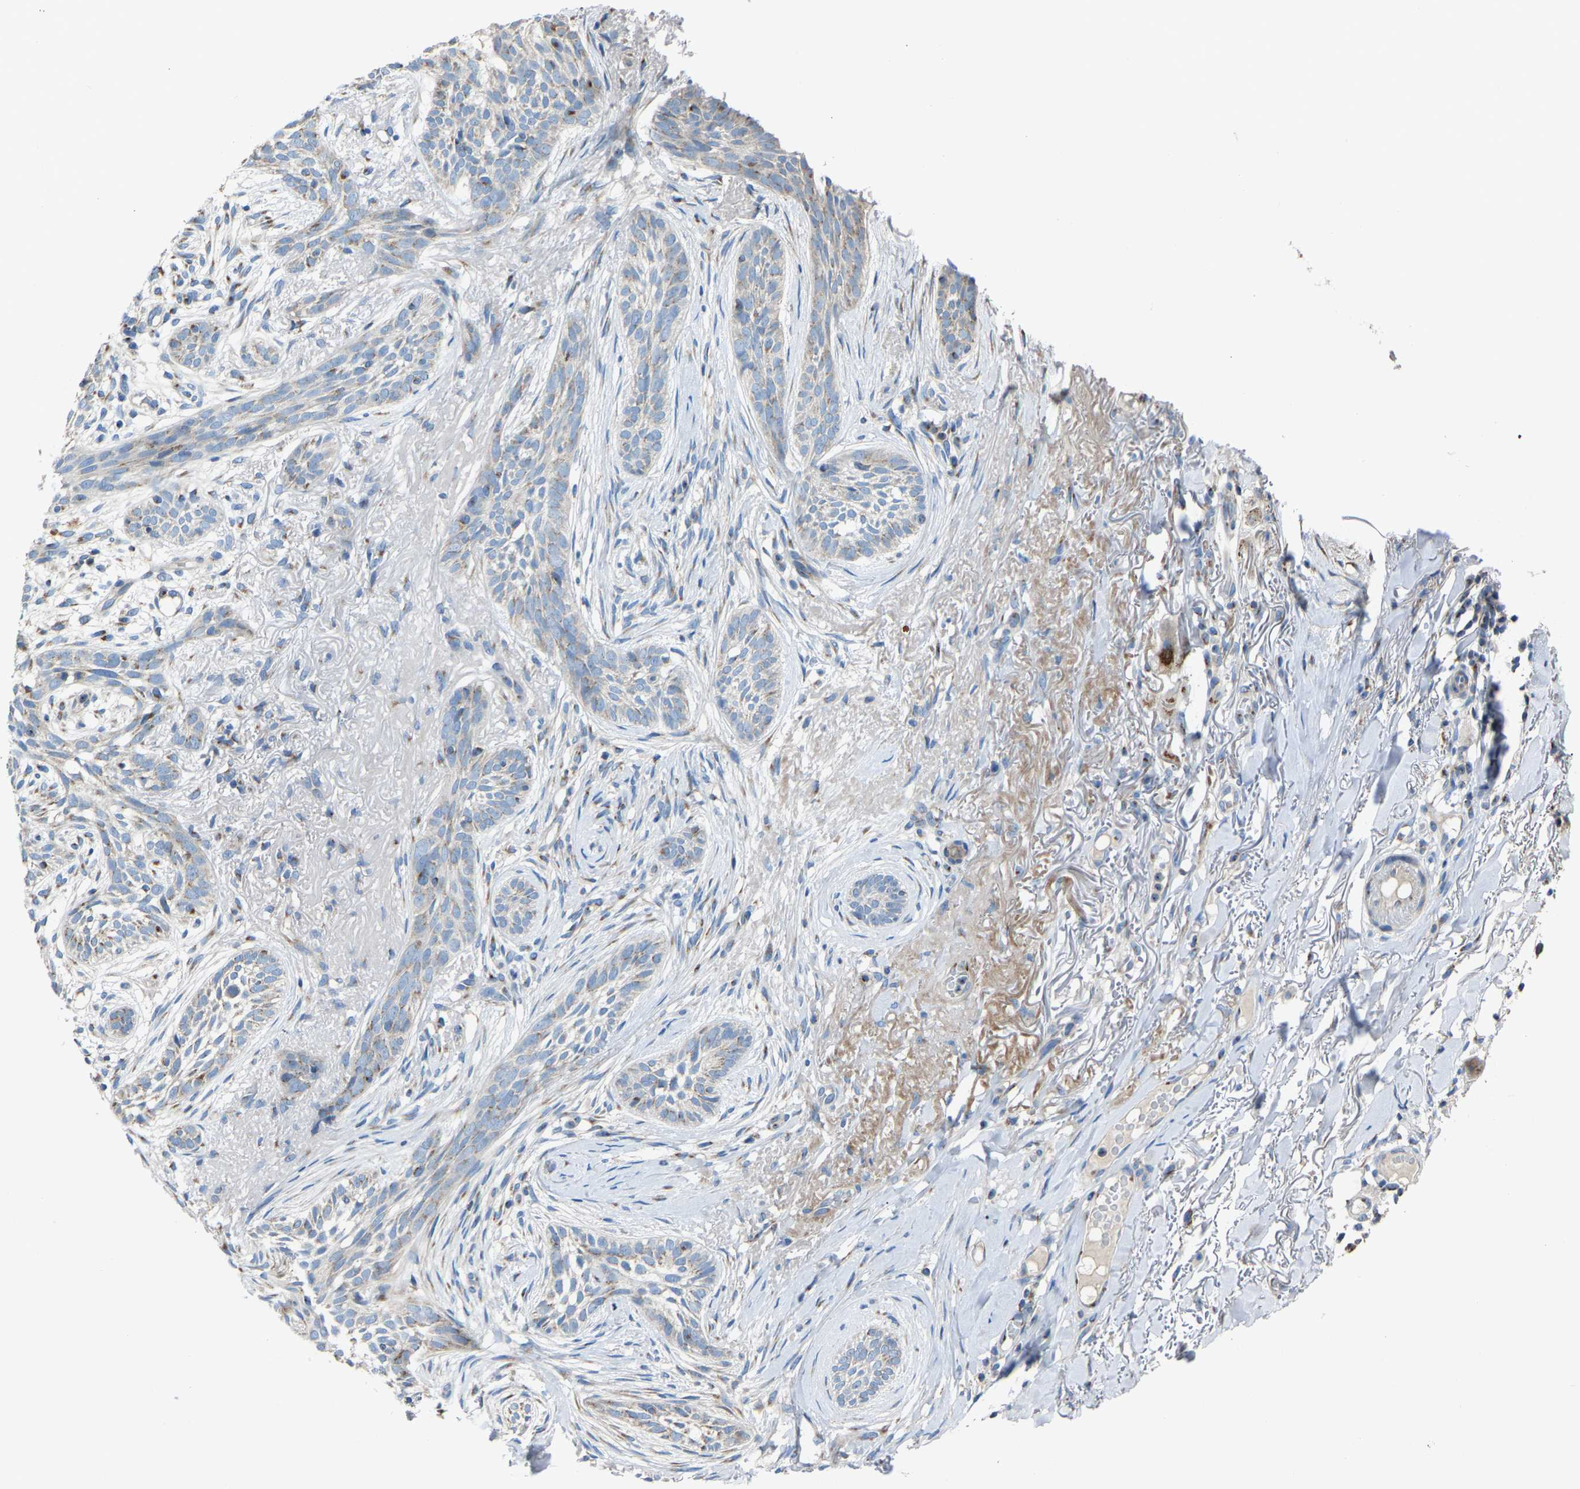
{"staining": {"intensity": "weak", "quantity": "<25%", "location": "cytoplasmic/membranous"}, "tissue": "skin cancer", "cell_type": "Tumor cells", "image_type": "cancer", "snomed": [{"axis": "morphology", "description": "Basal cell carcinoma"}, {"axis": "topography", "description": "Skin"}], "caption": "Protein analysis of skin basal cell carcinoma demonstrates no significant staining in tumor cells.", "gene": "CANT1", "patient": {"sex": "female", "age": 88}}